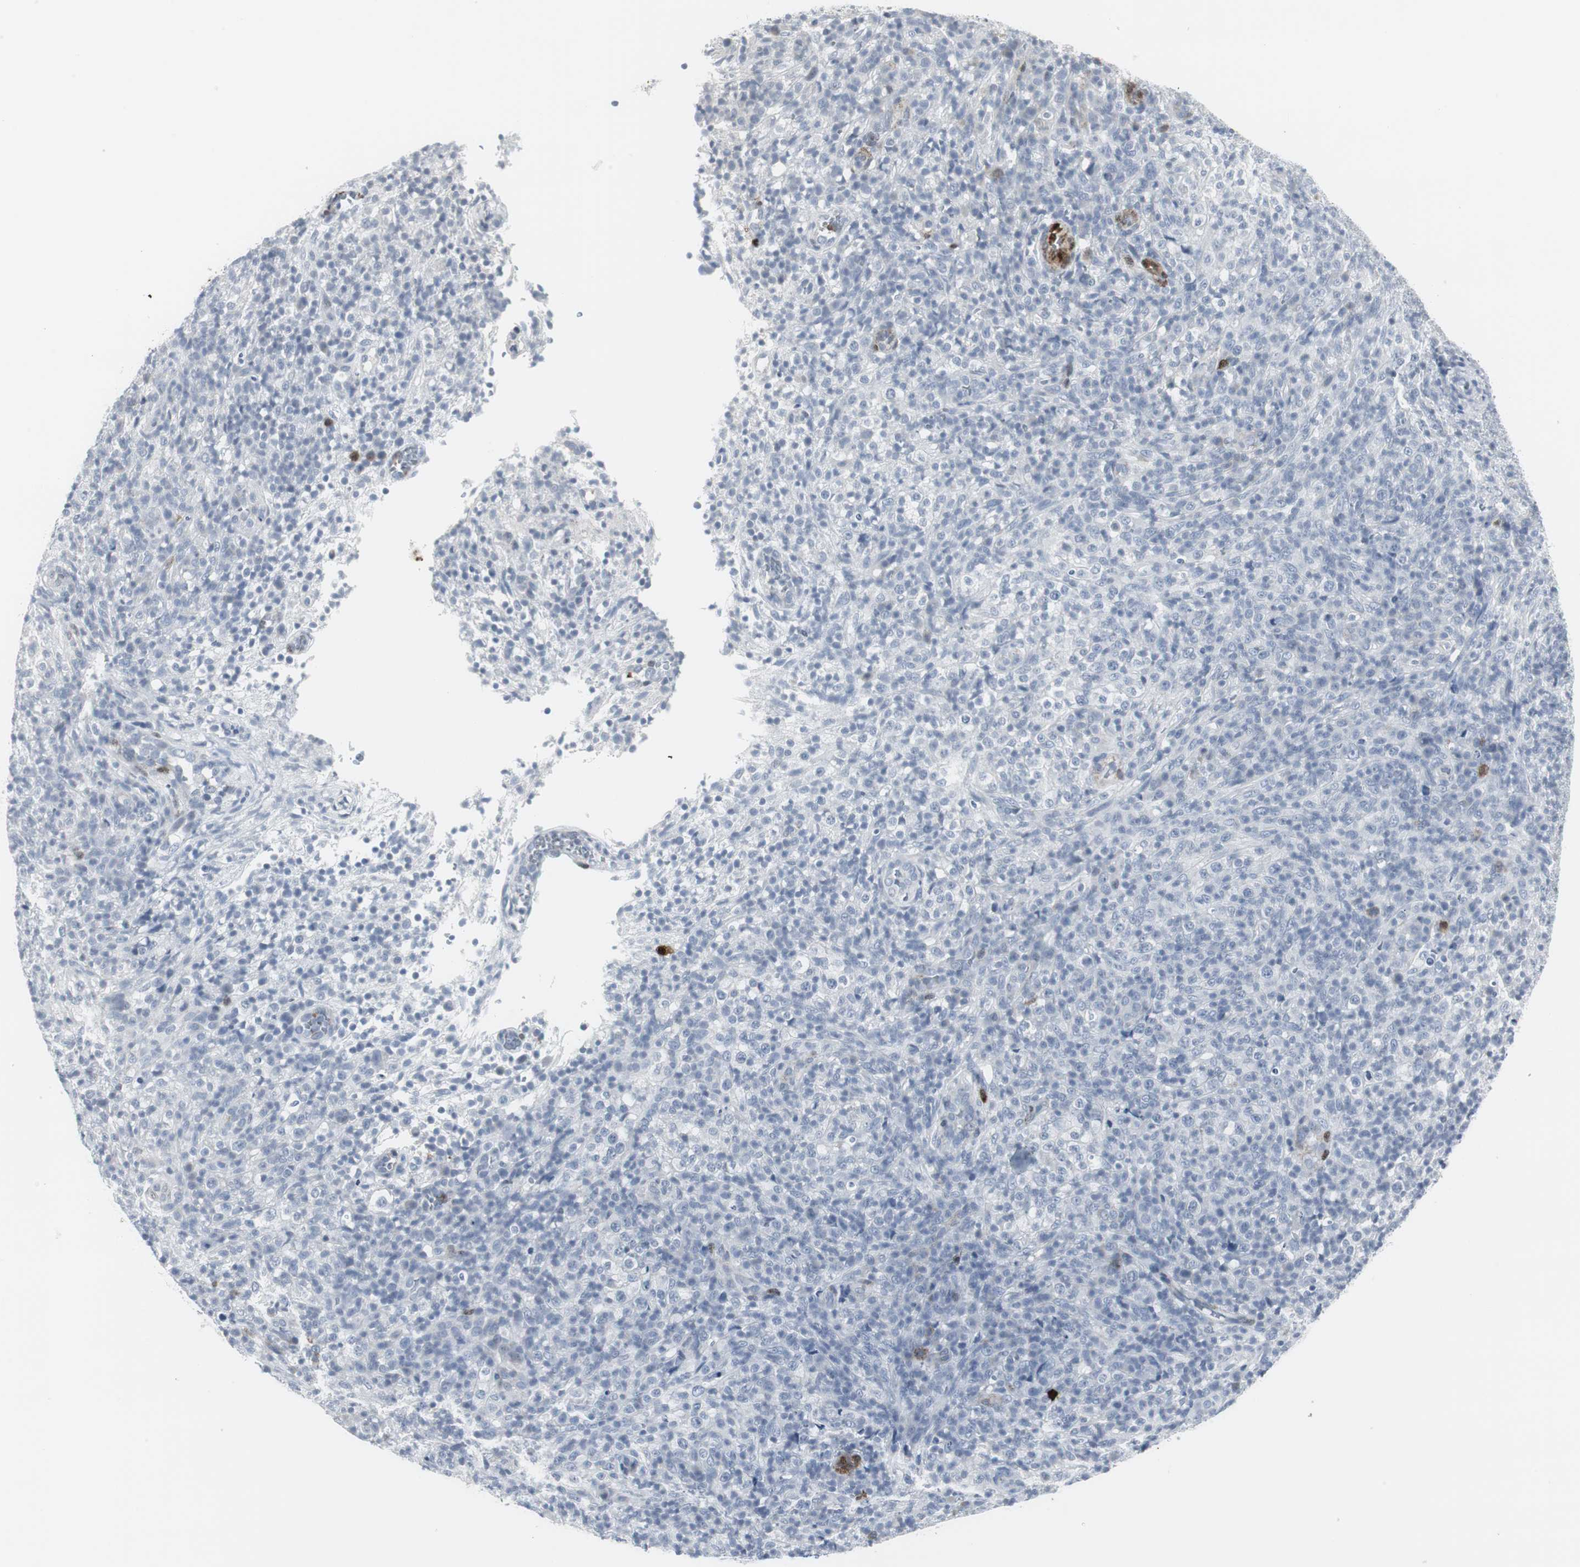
{"staining": {"intensity": "negative", "quantity": "none", "location": "none"}, "tissue": "lymphoma", "cell_type": "Tumor cells", "image_type": "cancer", "snomed": [{"axis": "morphology", "description": "Malignant lymphoma, non-Hodgkin's type, High grade"}, {"axis": "topography", "description": "Lymph node"}], "caption": "DAB immunohistochemical staining of lymphoma shows no significant staining in tumor cells.", "gene": "PPP1R14A", "patient": {"sex": "female", "age": 76}}